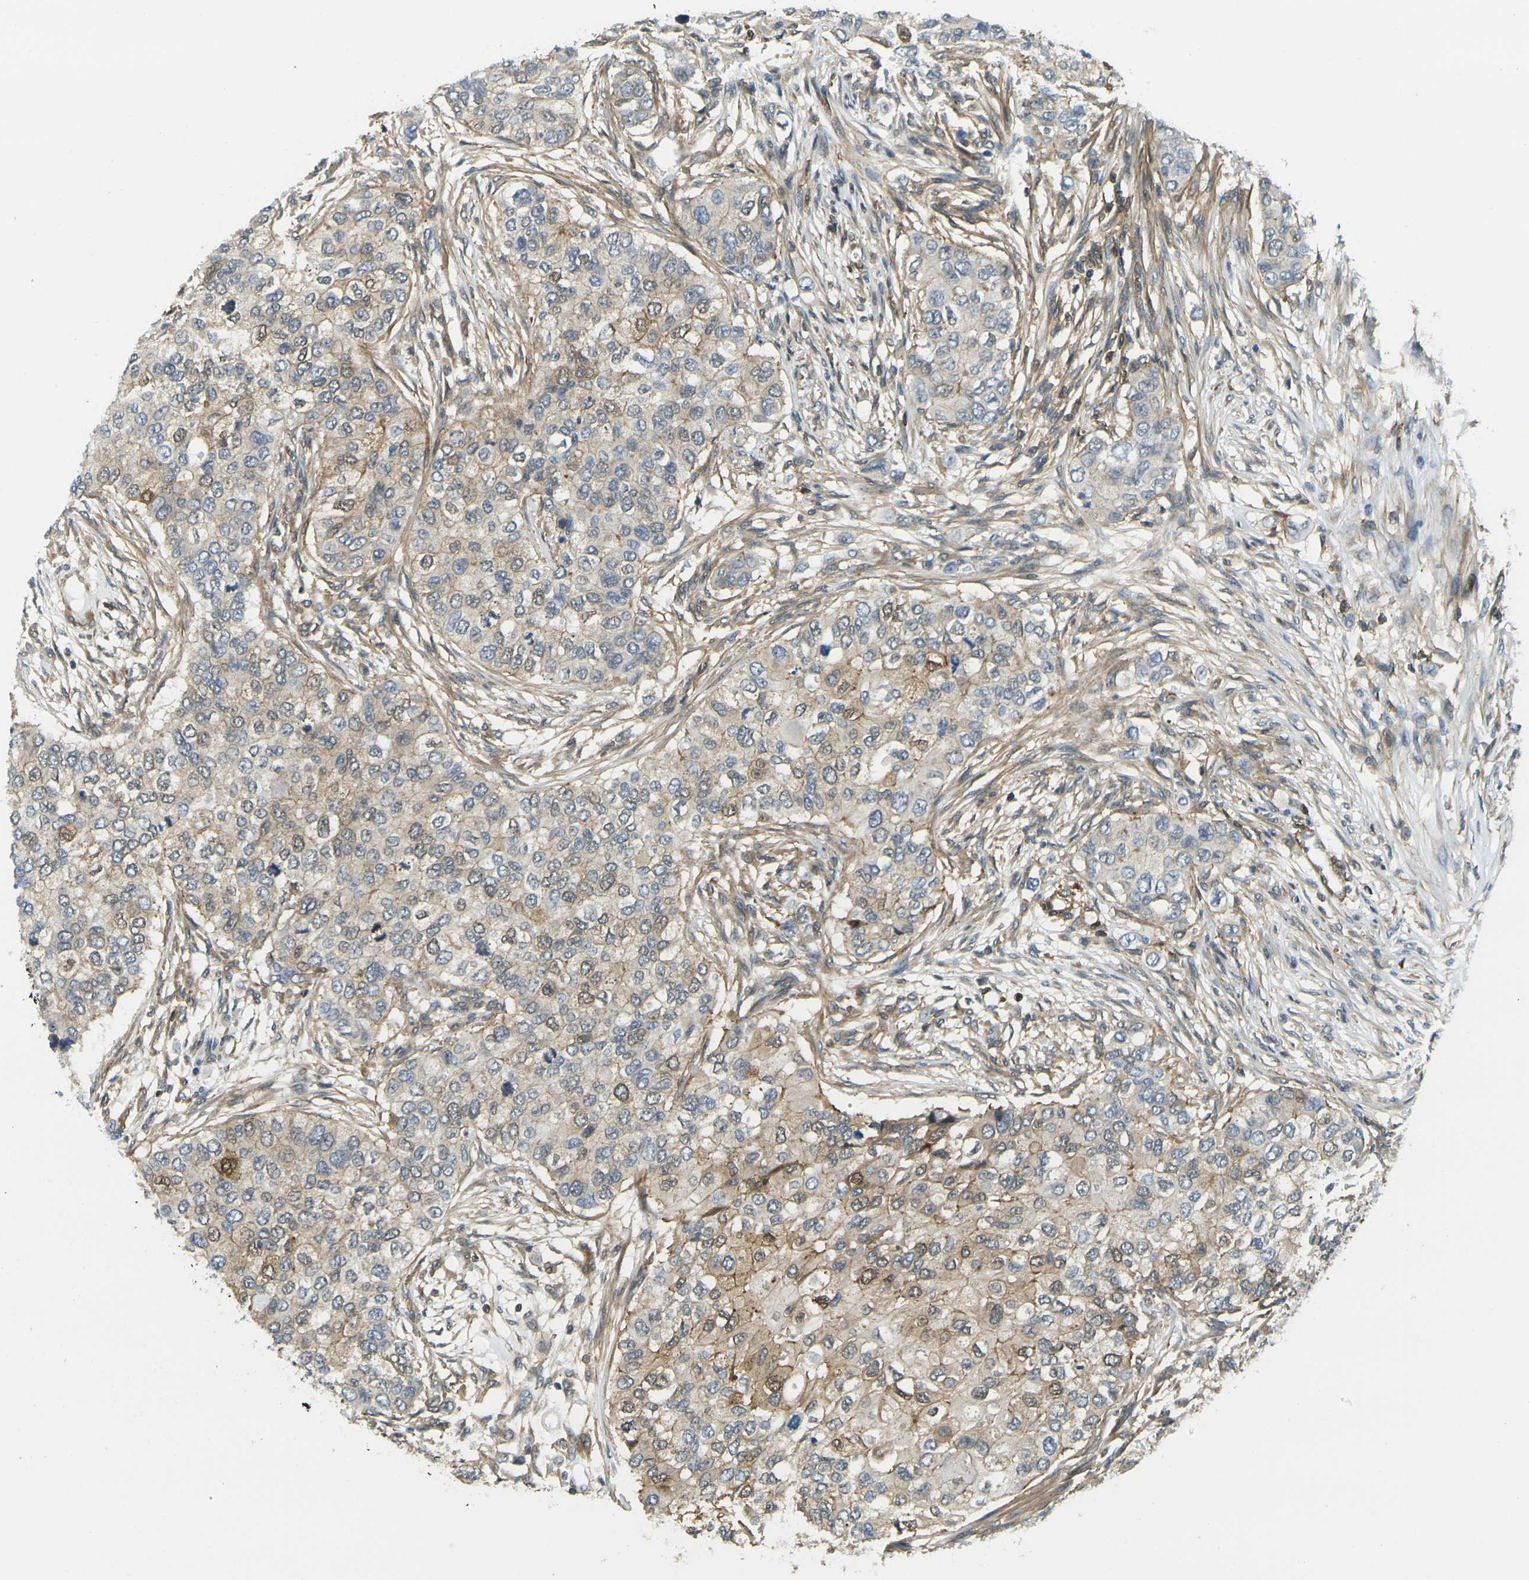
{"staining": {"intensity": "moderate", "quantity": ">75%", "location": "cytoplasmic/membranous,nuclear"}, "tissue": "breast cancer", "cell_type": "Tumor cells", "image_type": "cancer", "snomed": [{"axis": "morphology", "description": "Normal tissue, NOS"}, {"axis": "morphology", "description": "Duct carcinoma"}, {"axis": "topography", "description": "Breast"}], "caption": "Immunohistochemistry staining of breast infiltrating ductal carcinoma, which reveals medium levels of moderate cytoplasmic/membranous and nuclear staining in about >75% of tumor cells indicating moderate cytoplasmic/membranous and nuclear protein expression. The staining was performed using DAB (brown) for protein detection and nuclei were counterstained in hematoxylin (blue).", "gene": "LASP1", "patient": {"sex": "female", "age": 49}}